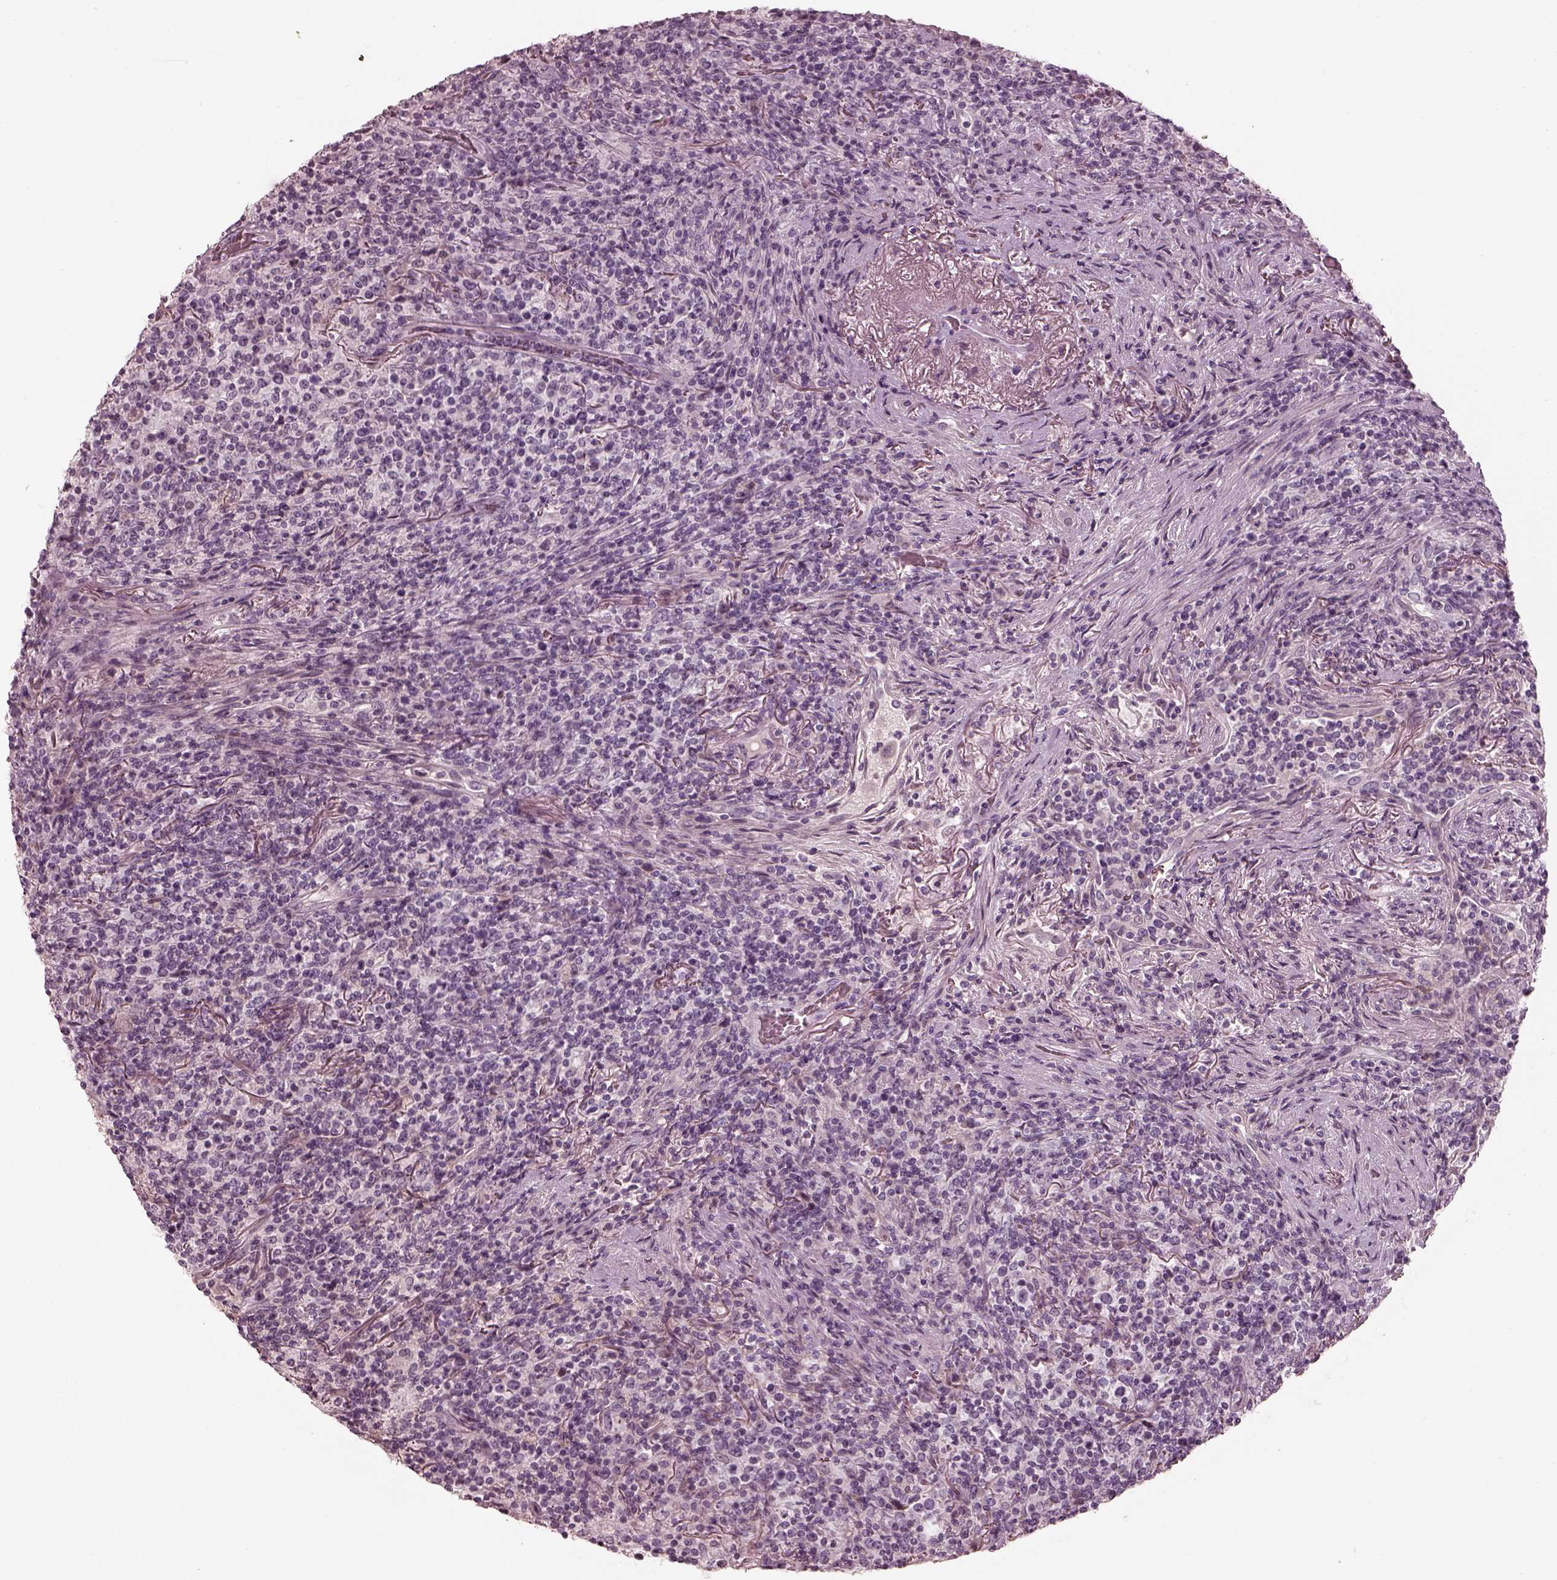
{"staining": {"intensity": "negative", "quantity": "none", "location": "none"}, "tissue": "lymphoma", "cell_type": "Tumor cells", "image_type": "cancer", "snomed": [{"axis": "morphology", "description": "Malignant lymphoma, non-Hodgkin's type, High grade"}, {"axis": "topography", "description": "Lung"}], "caption": "Micrograph shows no significant protein positivity in tumor cells of malignant lymphoma, non-Hodgkin's type (high-grade).", "gene": "ADRB3", "patient": {"sex": "male", "age": 79}}